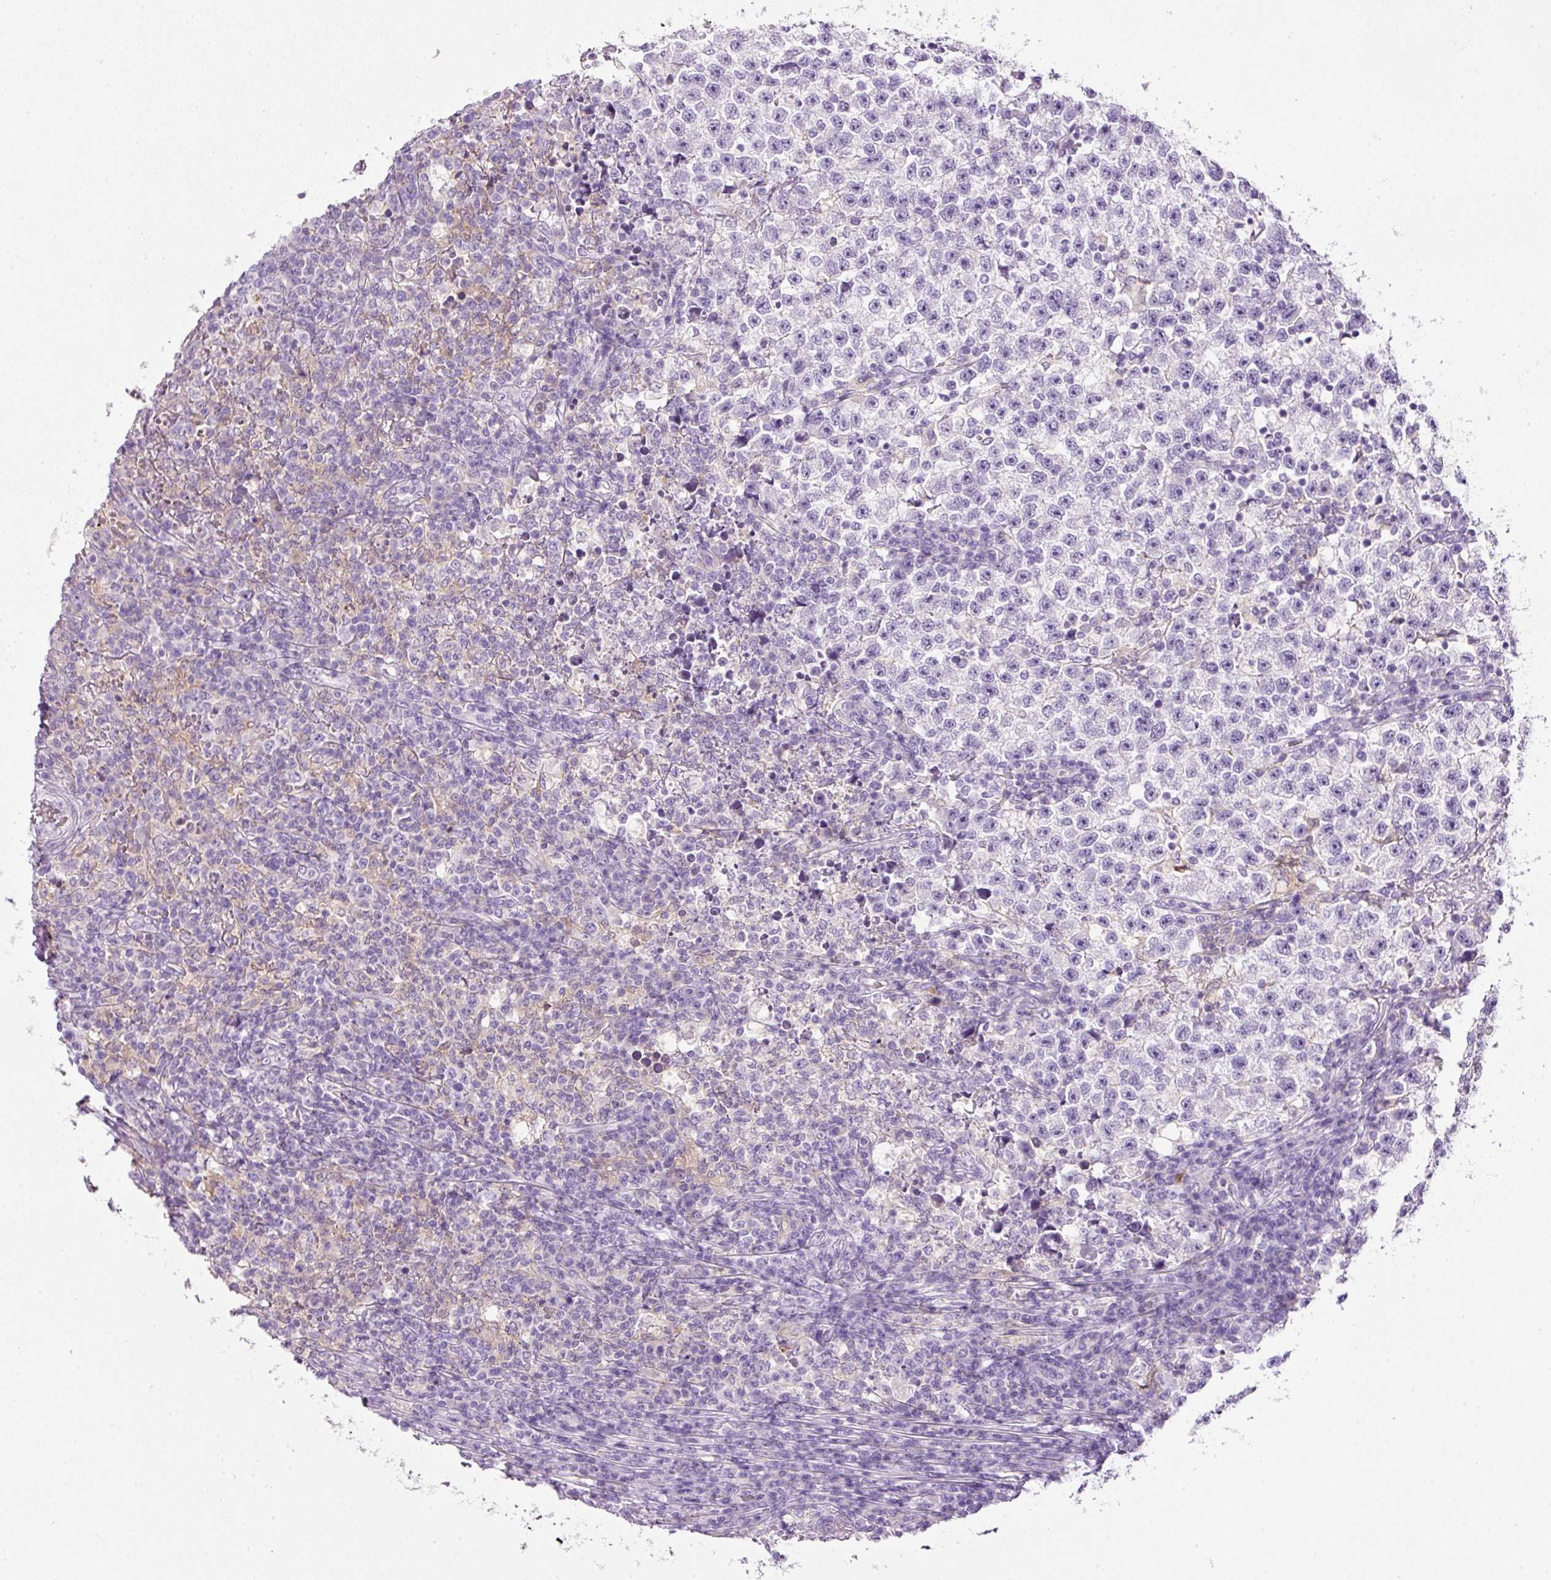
{"staining": {"intensity": "negative", "quantity": "none", "location": "none"}, "tissue": "testis cancer", "cell_type": "Tumor cells", "image_type": "cancer", "snomed": [{"axis": "morphology", "description": "Seminoma, NOS"}, {"axis": "topography", "description": "Testis"}], "caption": "A high-resolution image shows IHC staining of testis cancer, which exhibits no significant expression in tumor cells.", "gene": "SRC", "patient": {"sex": "male", "age": 22}}